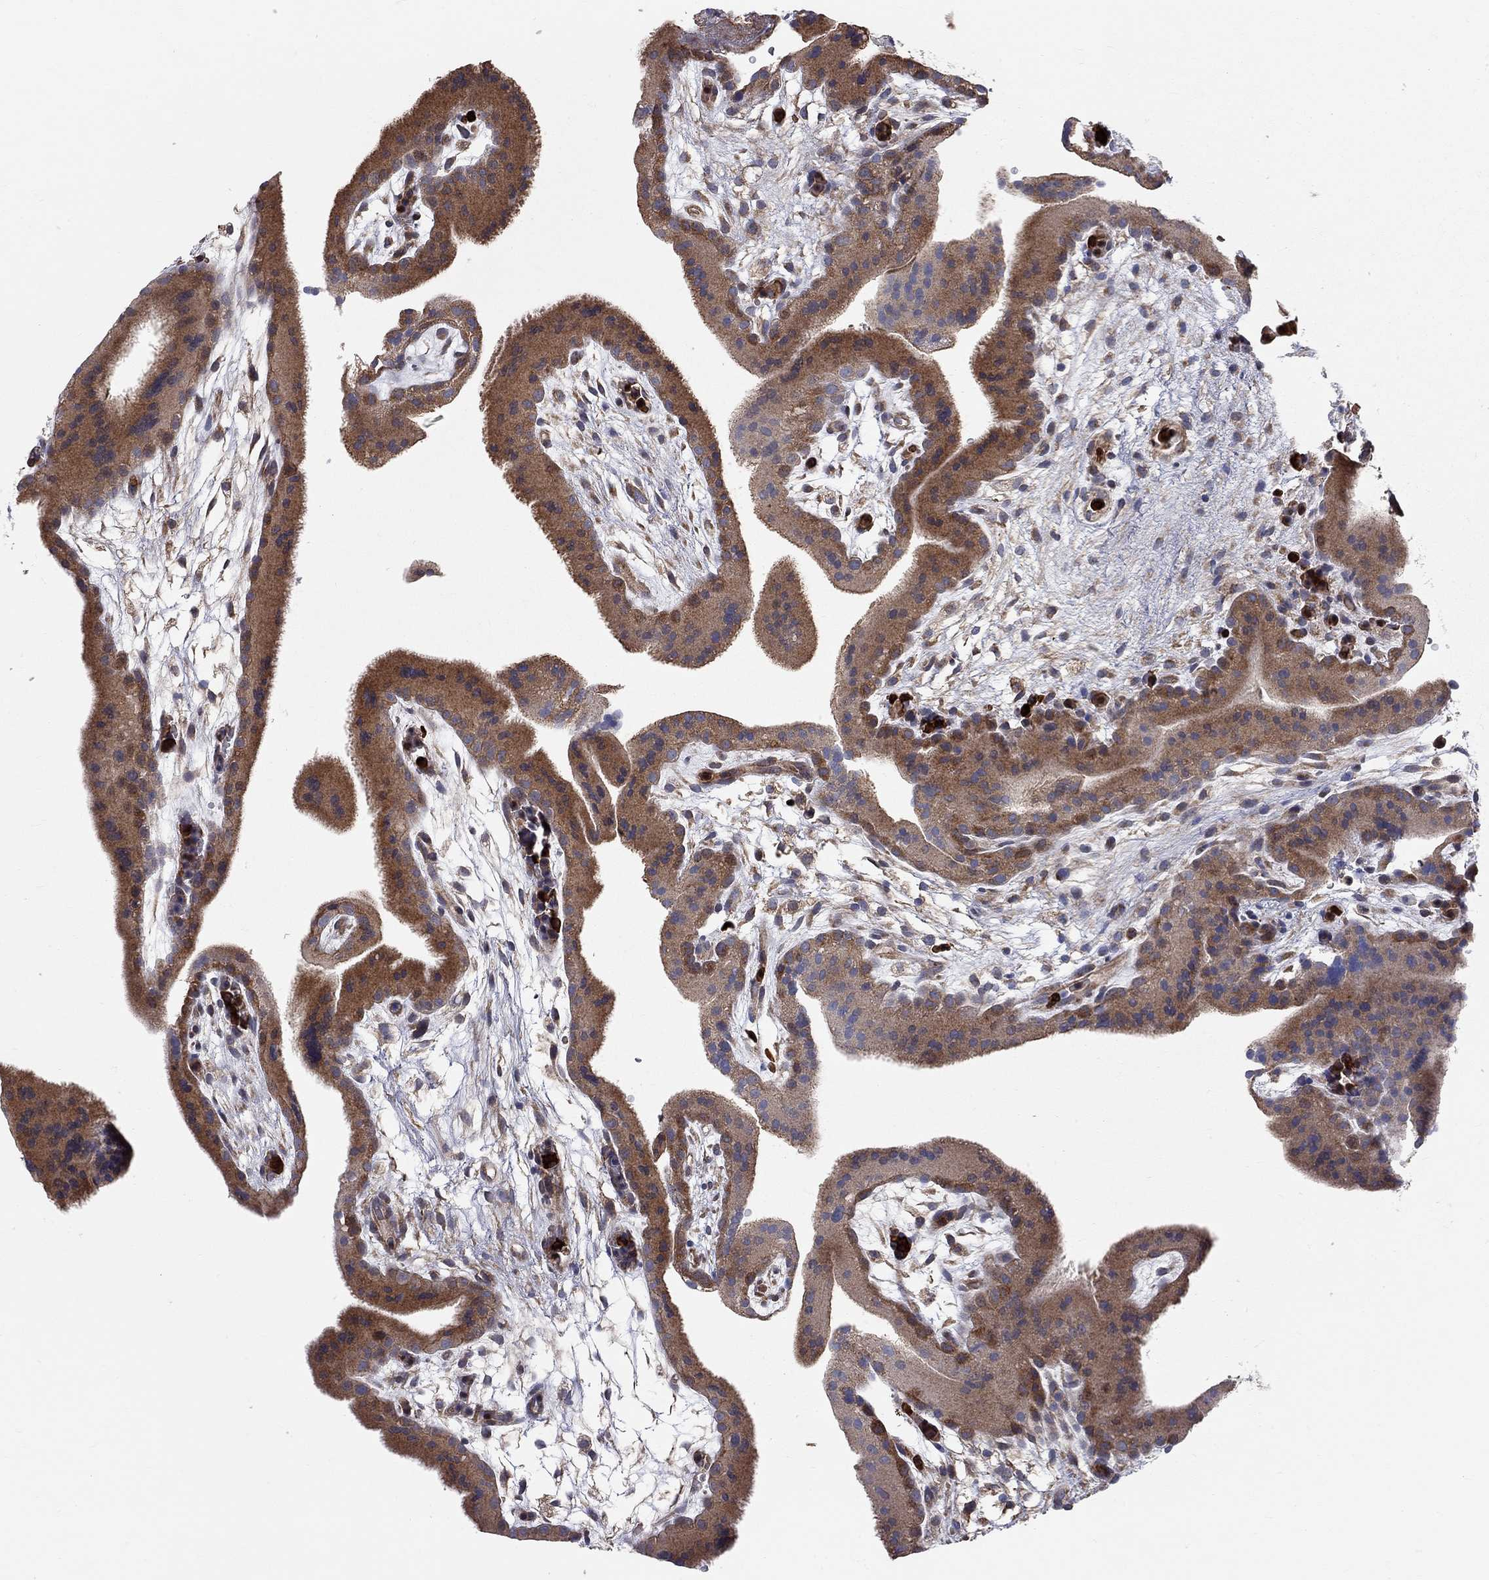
{"staining": {"intensity": "negative", "quantity": "none", "location": "none"}, "tissue": "placenta", "cell_type": "Decidual cells", "image_type": "normal", "snomed": [{"axis": "morphology", "description": "Normal tissue, NOS"}, {"axis": "topography", "description": "Placenta"}], "caption": "High magnification brightfield microscopy of benign placenta stained with DAB (3,3'-diaminobenzidine) (brown) and counterstained with hematoxylin (blue): decidual cells show no significant expression. (DAB (3,3'-diaminobenzidine) immunohistochemistry with hematoxylin counter stain).", "gene": "KANSL1L", "patient": {"sex": "female", "age": 19}}